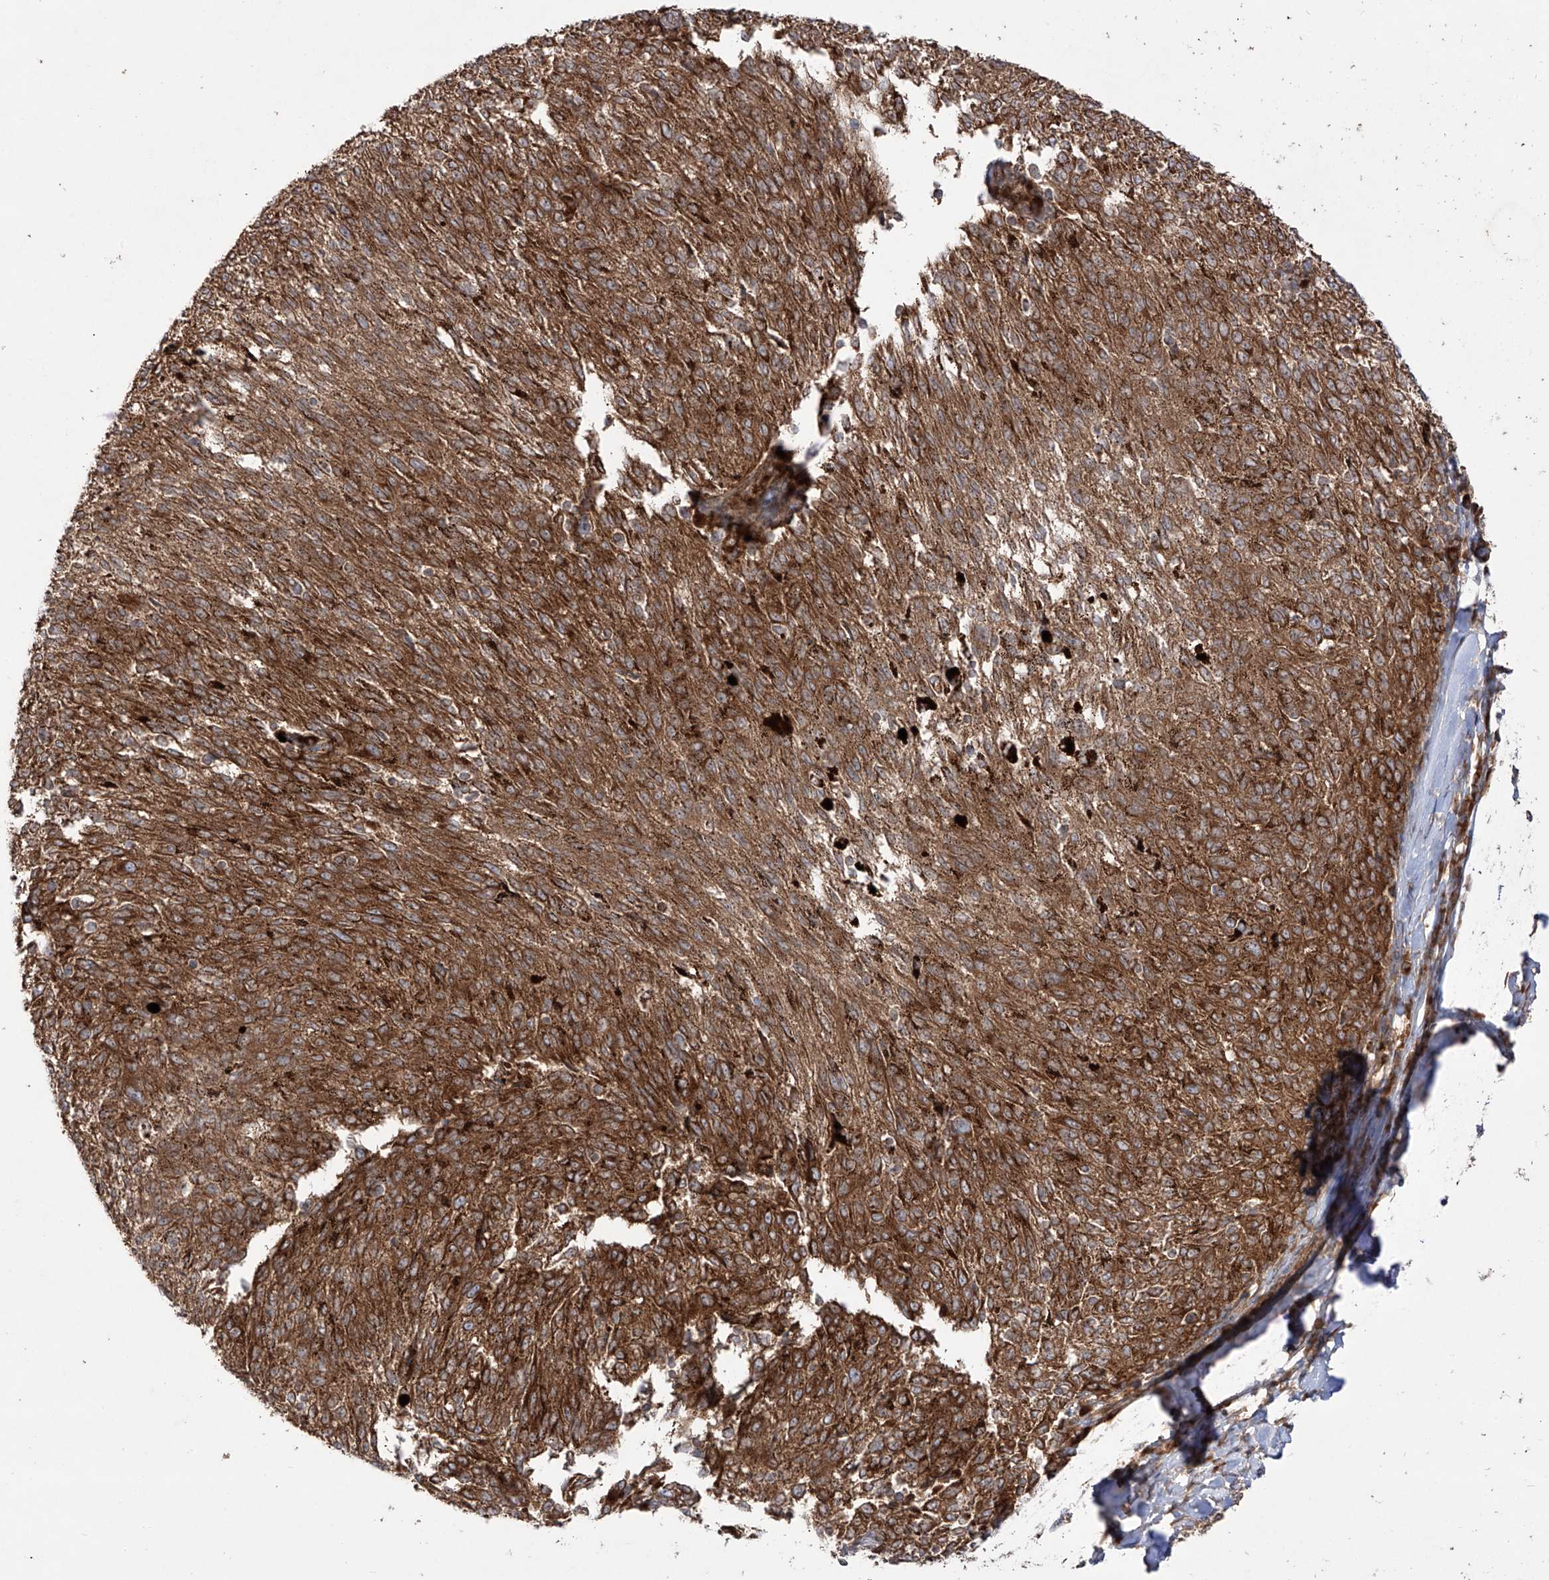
{"staining": {"intensity": "strong", "quantity": ">75%", "location": "cytoplasmic/membranous"}, "tissue": "melanoma", "cell_type": "Tumor cells", "image_type": "cancer", "snomed": [{"axis": "morphology", "description": "Malignant melanoma, NOS"}, {"axis": "topography", "description": "Skin"}], "caption": "About >75% of tumor cells in malignant melanoma show strong cytoplasmic/membranous protein positivity as visualized by brown immunohistochemical staining.", "gene": "YKT6", "patient": {"sex": "female", "age": 72}}